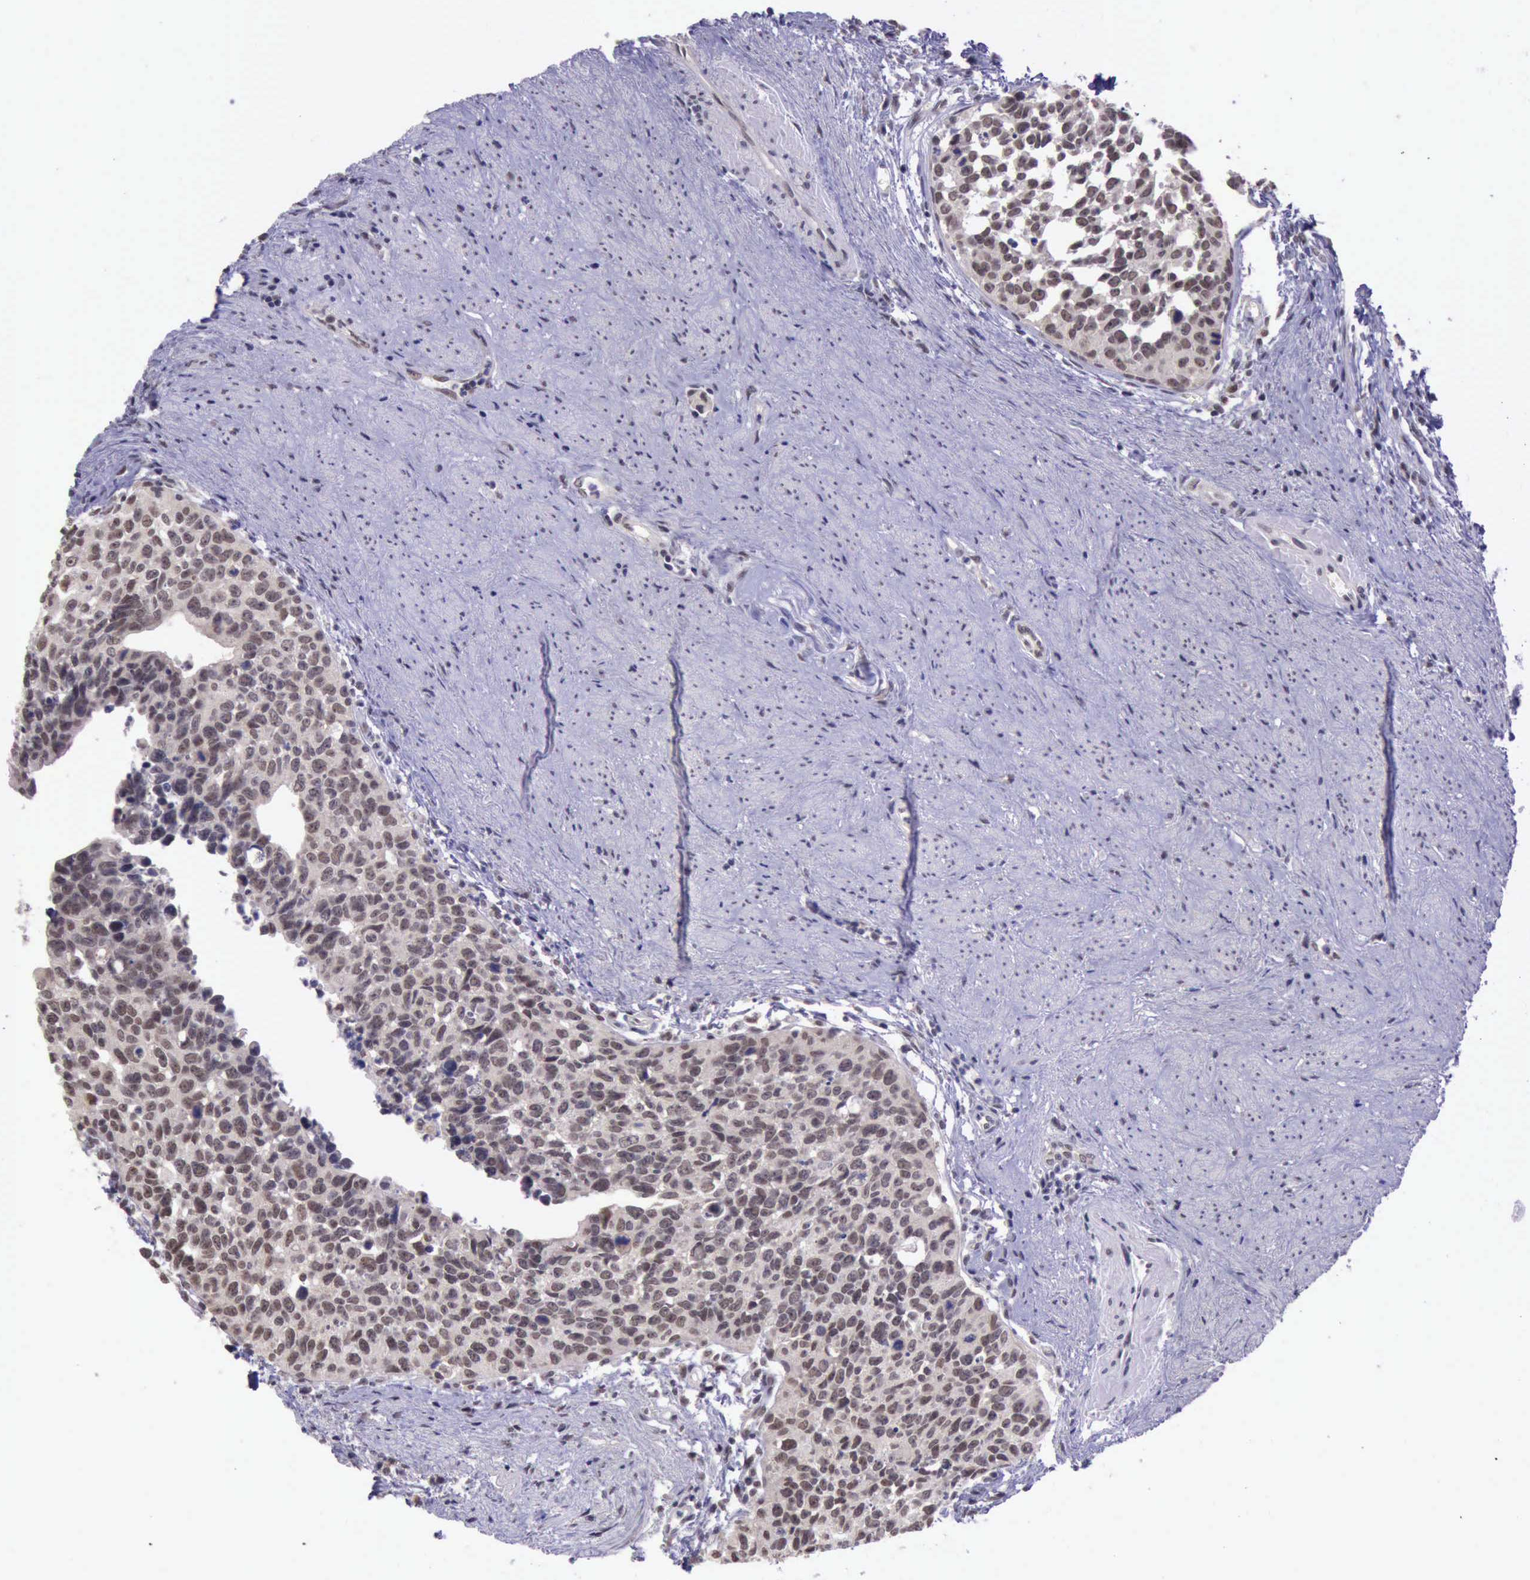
{"staining": {"intensity": "moderate", "quantity": ">75%", "location": "nuclear"}, "tissue": "urothelial cancer", "cell_type": "Tumor cells", "image_type": "cancer", "snomed": [{"axis": "morphology", "description": "Urothelial carcinoma, High grade"}, {"axis": "topography", "description": "Urinary bladder"}], "caption": "High-grade urothelial carcinoma was stained to show a protein in brown. There is medium levels of moderate nuclear staining in approximately >75% of tumor cells.", "gene": "PRPF39", "patient": {"sex": "male", "age": 81}}